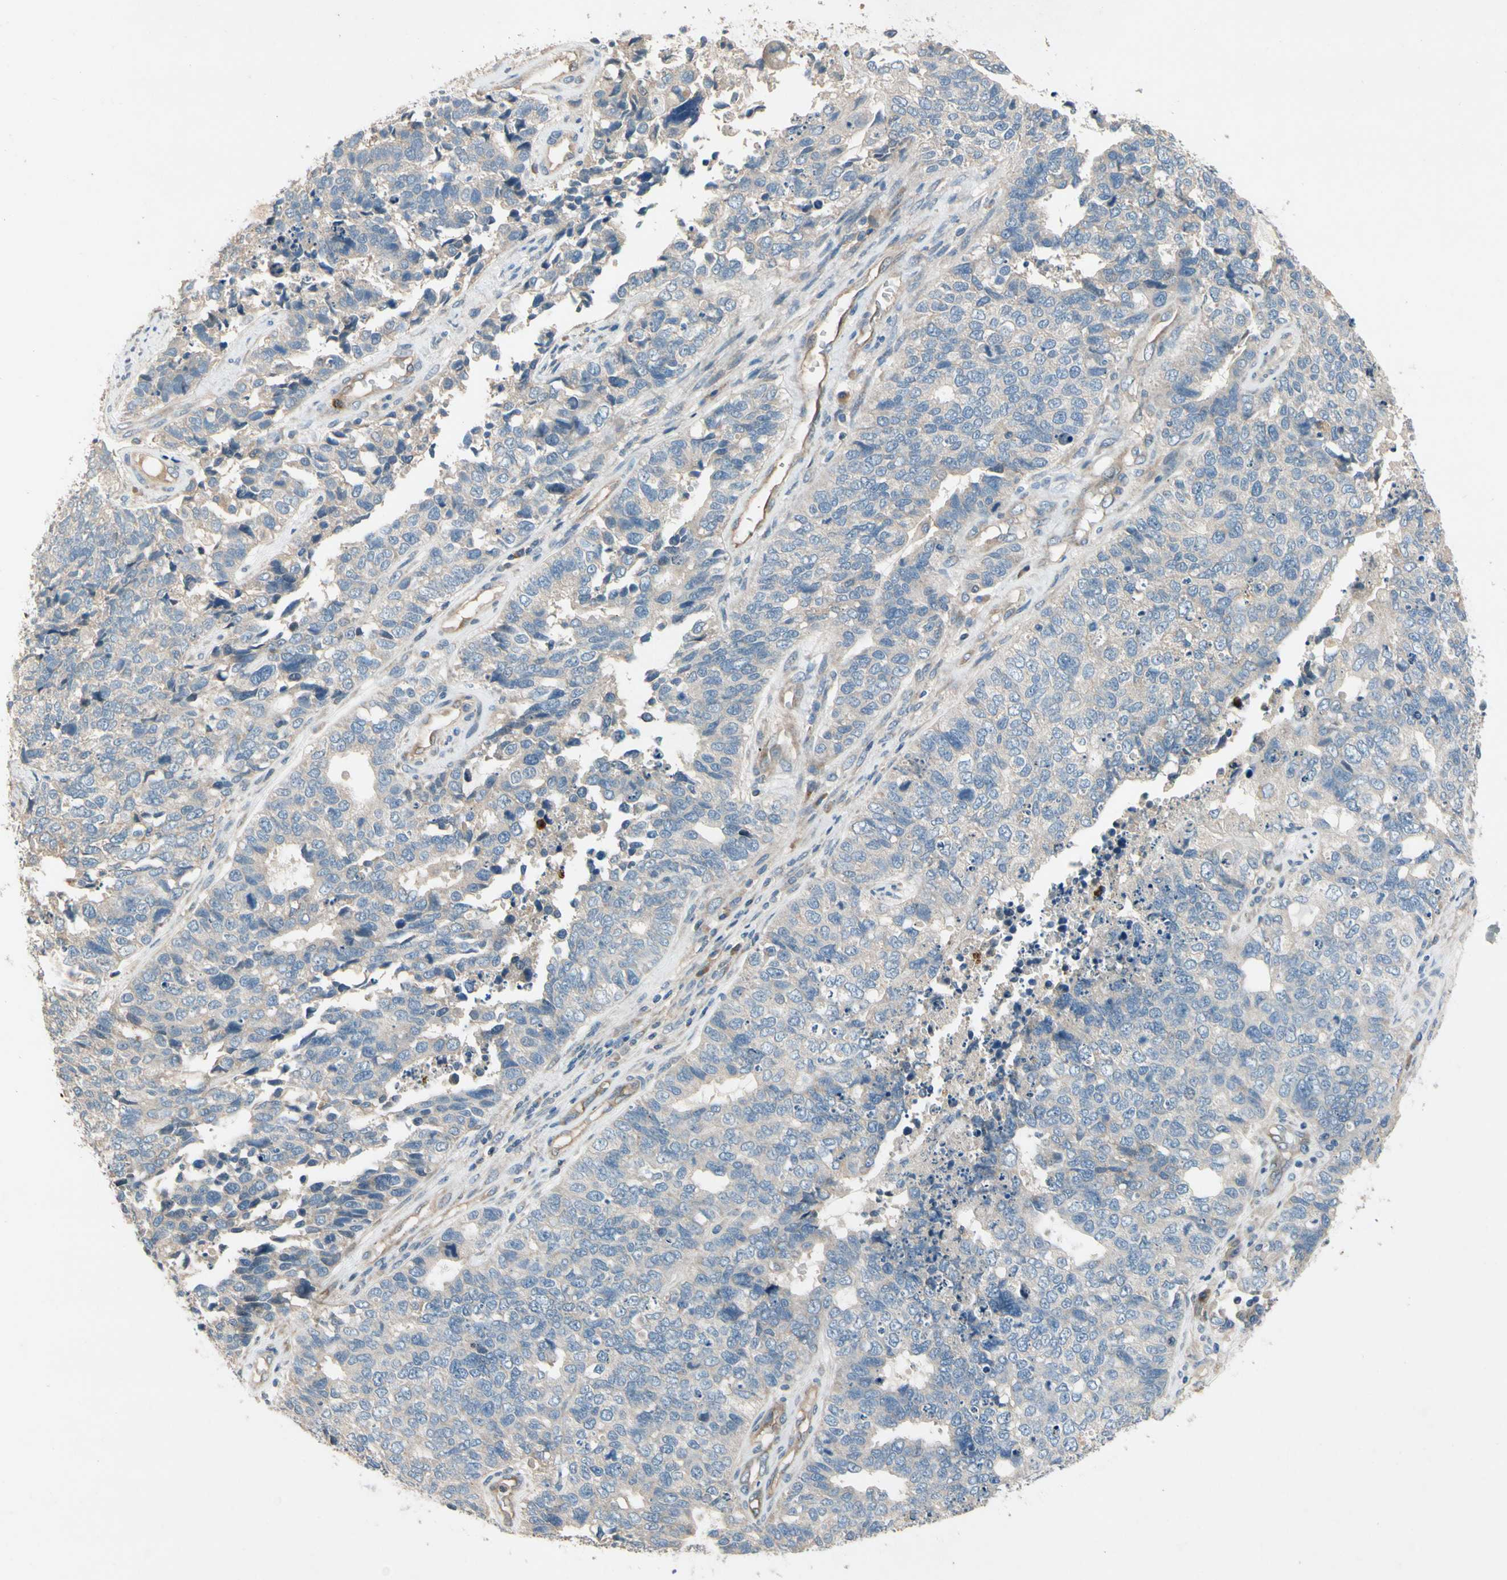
{"staining": {"intensity": "negative", "quantity": "none", "location": "none"}, "tissue": "cervical cancer", "cell_type": "Tumor cells", "image_type": "cancer", "snomed": [{"axis": "morphology", "description": "Squamous cell carcinoma, NOS"}, {"axis": "topography", "description": "Cervix"}], "caption": "Tumor cells show no significant expression in cervical cancer.", "gene": "SIGLEC5", "patient": {"sex": "female", "age": 63}}